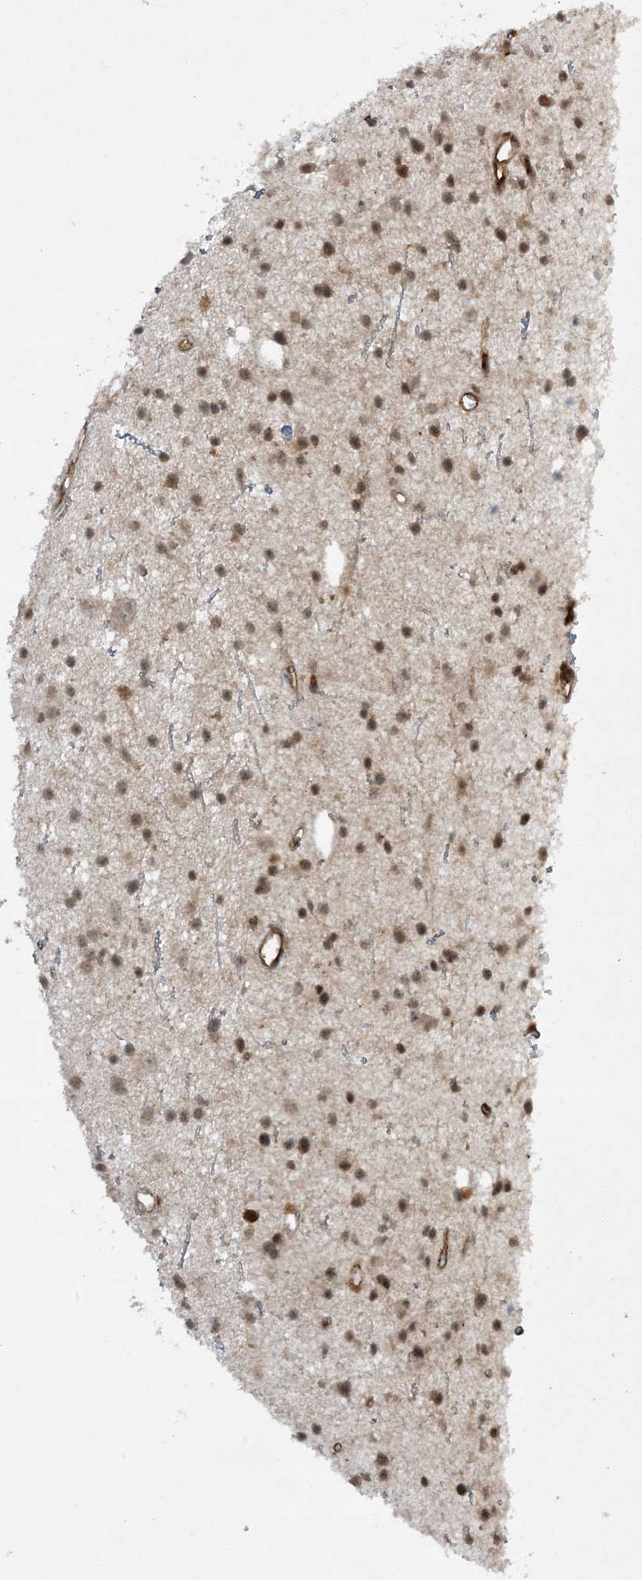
{"staining": {"intensity": "moderate", "quantity": "25%-75%", "location": "nuclear"}, "tissue": "glioma", "cell_type": "Tumor cells", "image_type": "cancer", "snomed": [{"axis": "morphology", "description": "Glioma, malignant, Low grade"}, {"axis": "topography", "description": "Cerebral cortex"}], "caption": "Protein expression analysis of human malignant glioma (low-grade) reveals moderate nuclear staining in about 25%-75% of tumor cells.", "gene": "CERT1", "patient": {"sex": "female", "age": 39}}